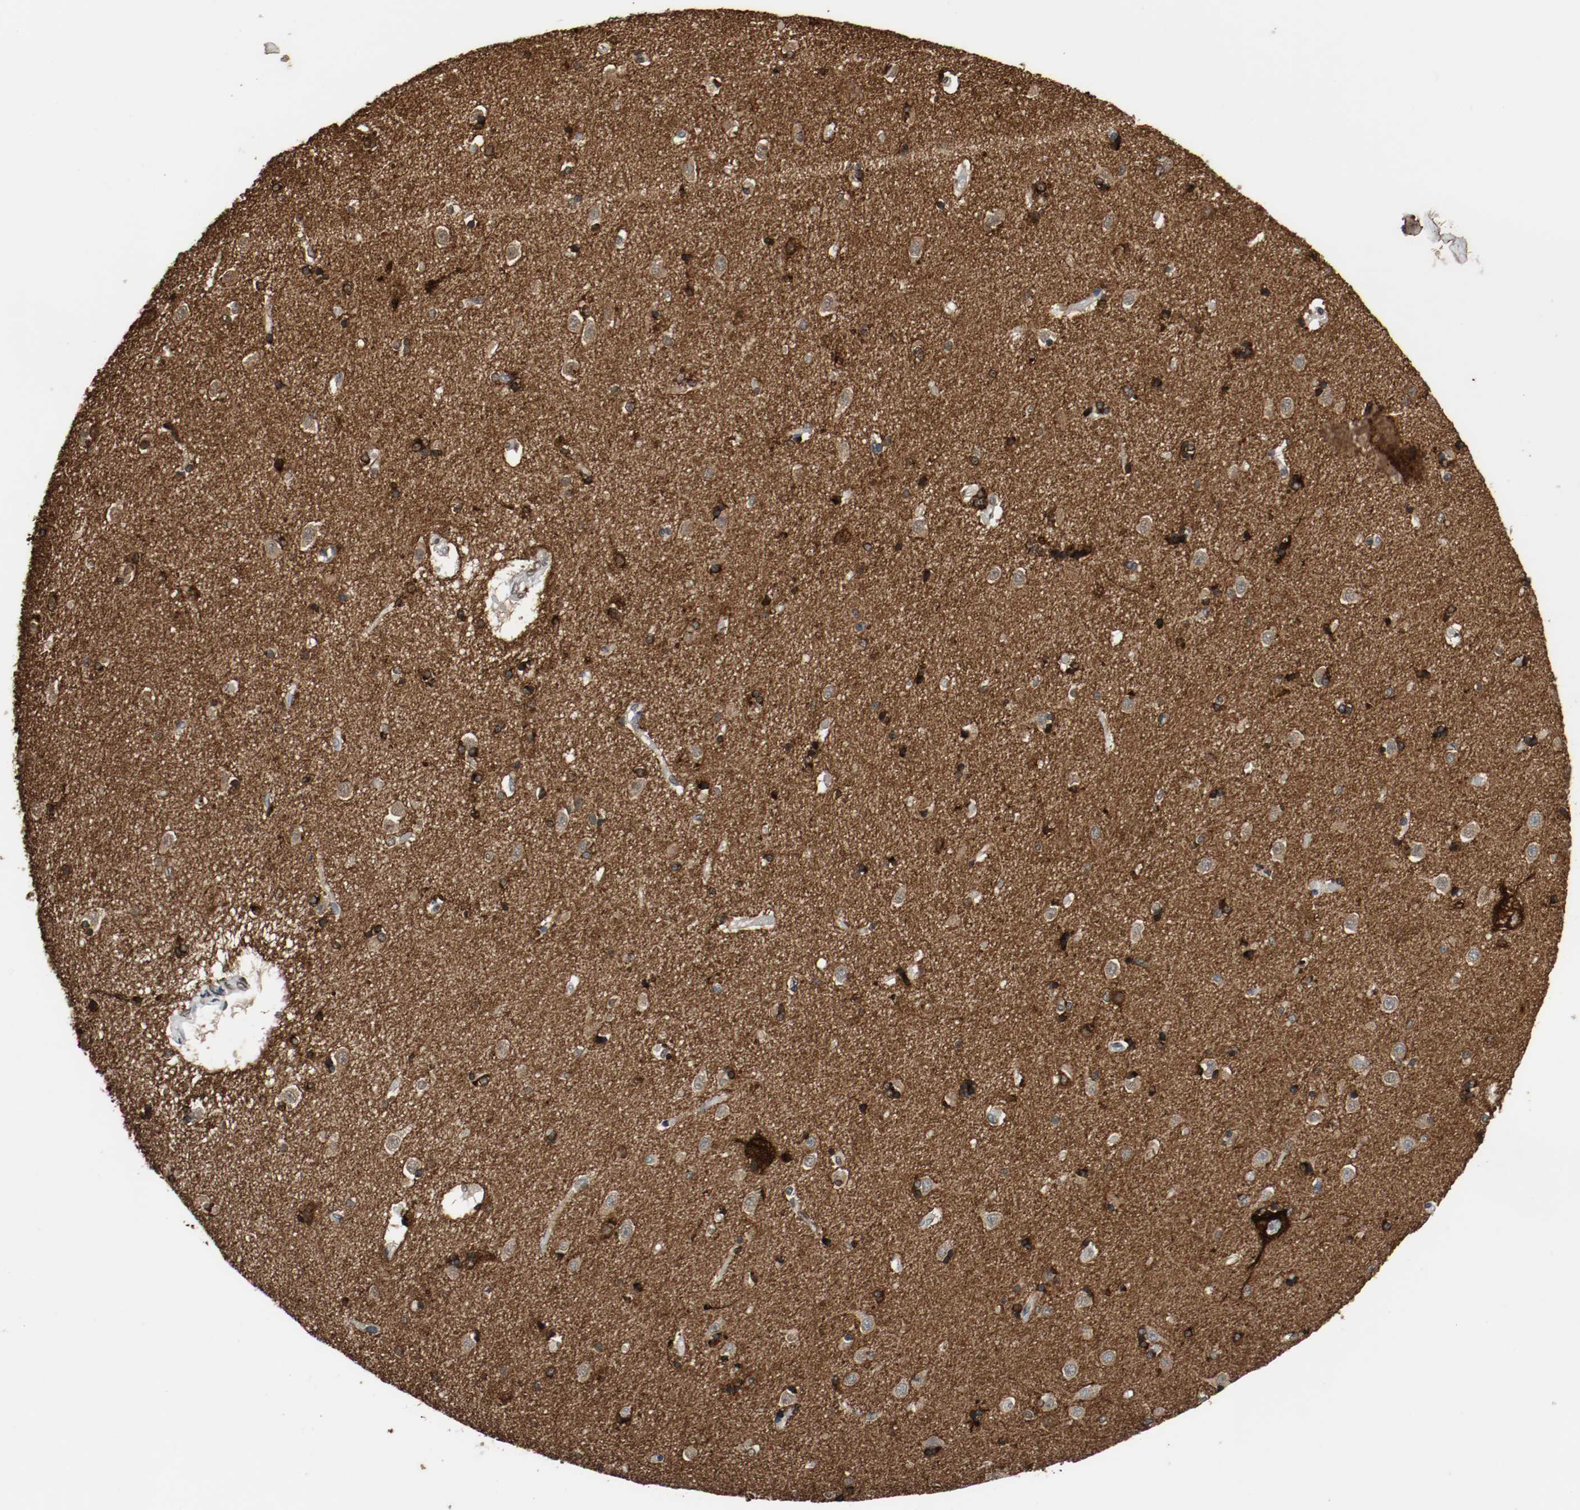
{"staining": {"intensity": "strong", "quantity": ">75%", "location": "cytoplasmic/membranous"}, "tissue": "caudate", "cell_type": "Glial cells", "image_type": "normal", "snomed": [{"axis": "morphology", "description": "Normal tissue, NOS"}, {"axis": "topography", "description": "Lateral ventricle wall"}], "caption": "Strong cytoplasmic/membranous staining for a protein is appreciated in about >75% of glial cells of unremarkable caudate using IHC.", "gene": "RTN4", "patient": {"sex": "female", "age": 54}}